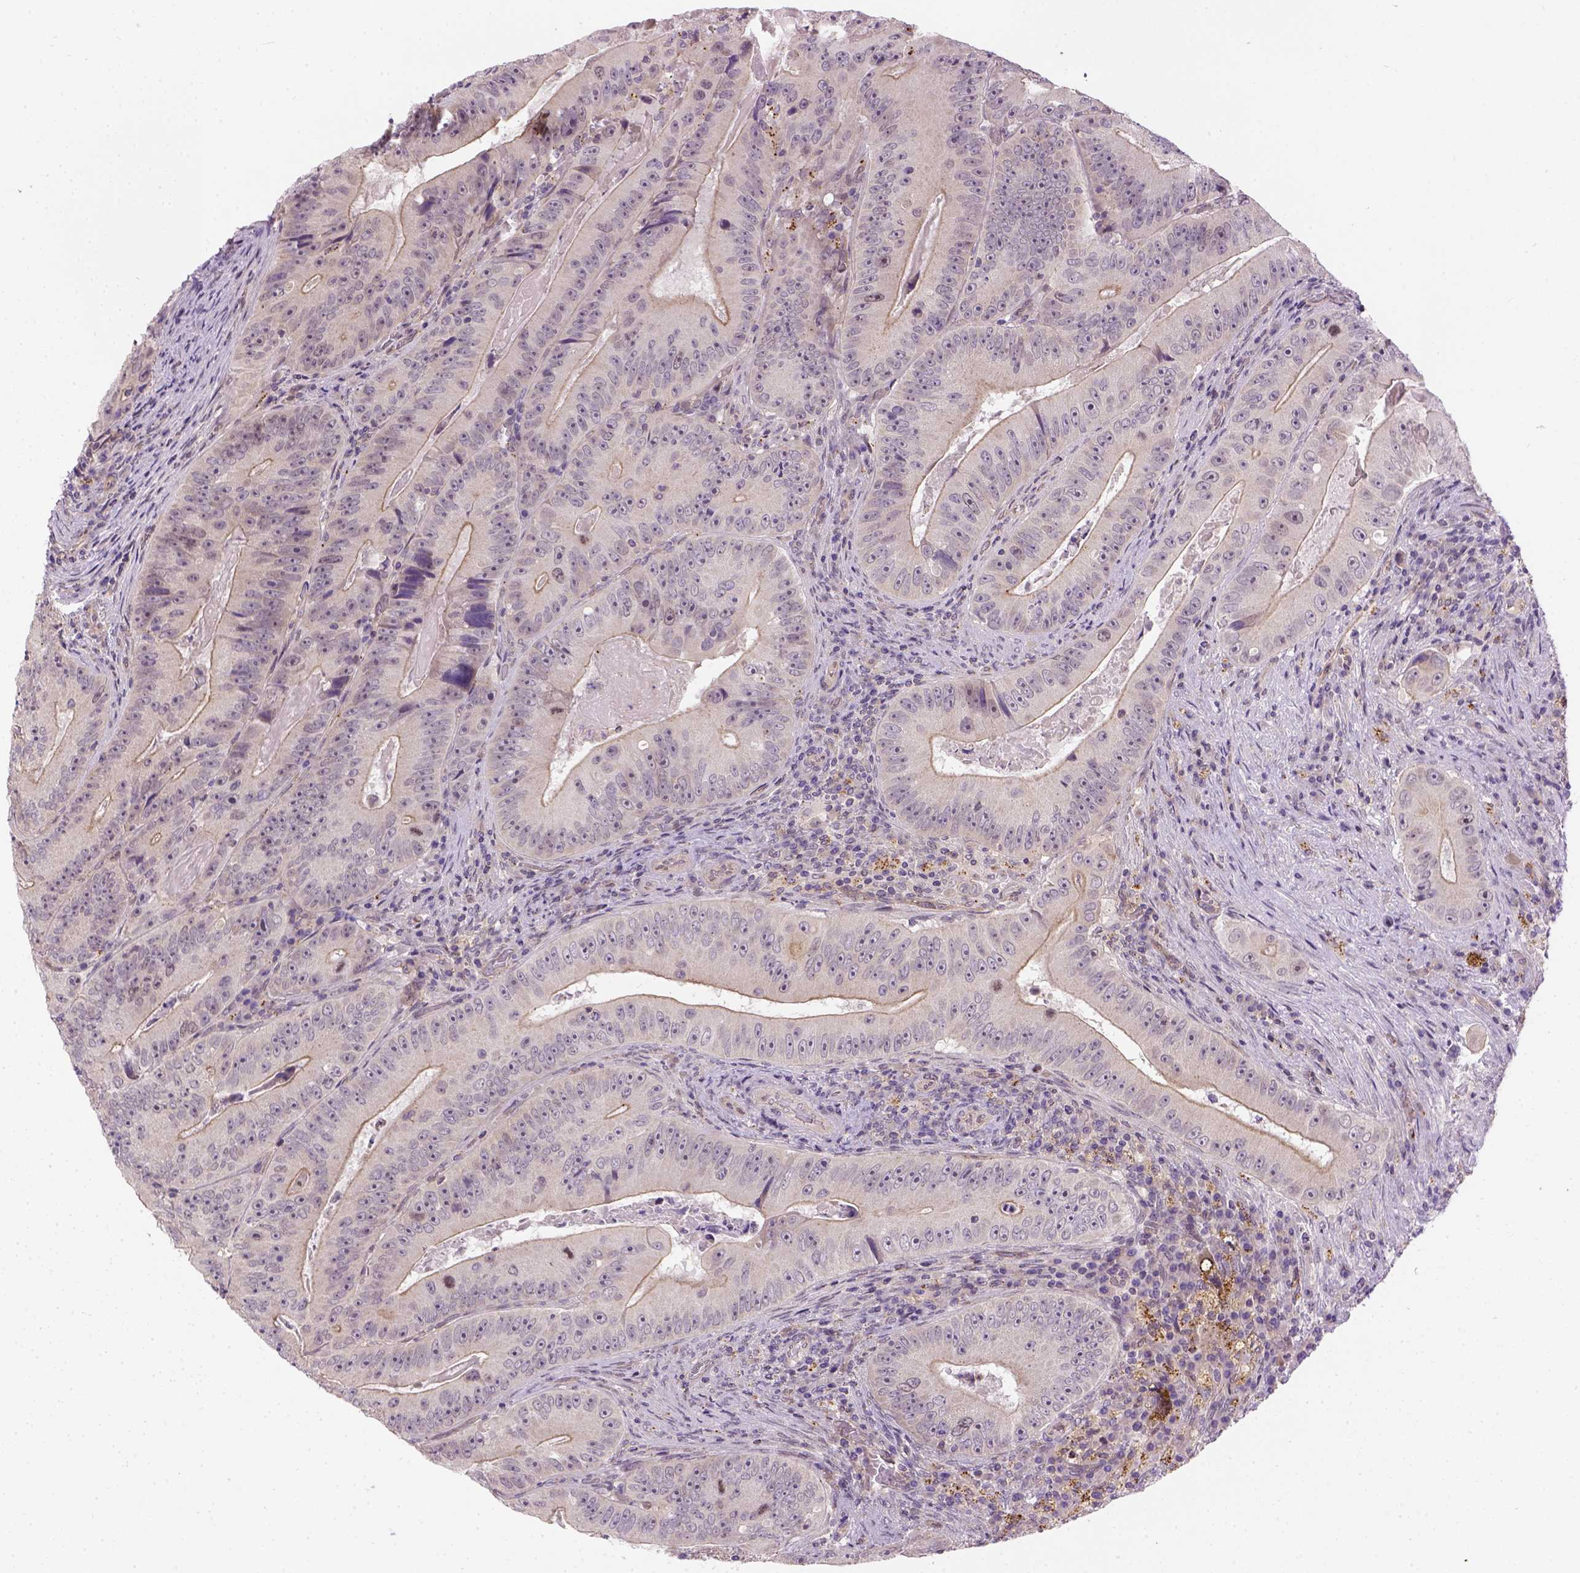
{"staining": {"intensity": "weak", "quantity": "25%-75%", "location": "cytoplasmic/membranous"}, "tissue": "colorectal cancer", "cell_type": "Tumor cells", "image_type": "cancer", "snomed": [{"axis": "morphology", "description": "Adenocarcinoma, NOS"}, {"axis": "topography", "description": "Colon"}], "caption": "Immunohistochemistry (IHC) photomicrograph of adenocarcinoma (colorectal) stained for a protein (brown), which demonstrates low levels of weak cytoplasmic/membranous positivity in approximately 25%-75% of tumor cells.", "gene": "KAZN", "patient": {"sex": "female", "age": 86}}